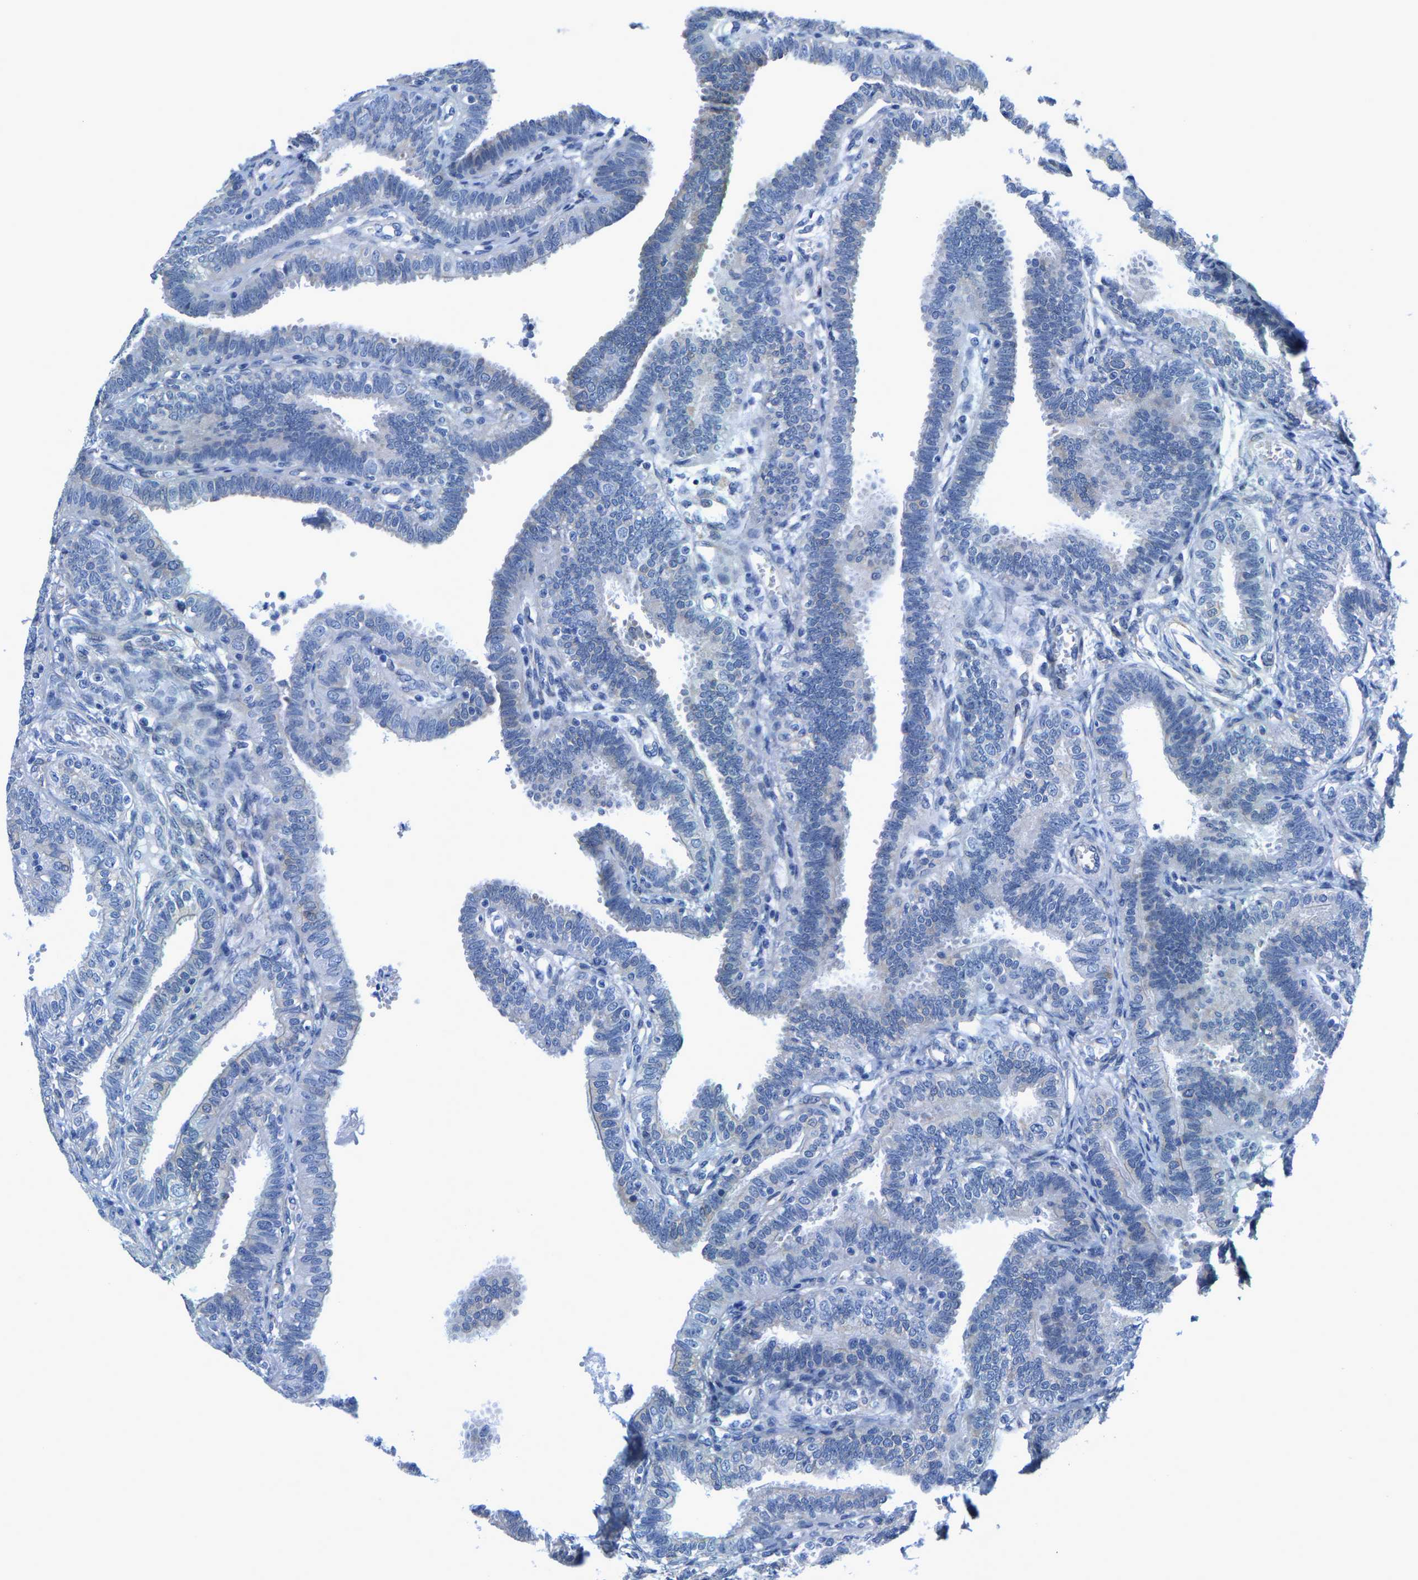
{"staining": {"intensity": "weak", "quantity": "<25%", "location": "cytoplasmic/membranous"}, "tissue": "fallopian tube", "cell_type": "Glandular cells", "image_type": "normal", "snomed": [{"axis": "morphology", "description": "Normal tissue, NOS"}, {"axis": "topography", "description": "Fallopian tube"}, {"axis": "topography", "description": "Placenta"}], "caption": "Fallopian tube stained for a protein using immunohistochemistry (IHC) reveals no positivity glandular cells.", "gene": "DSCAM", "patient": {"sex": "female", "age": 34}}